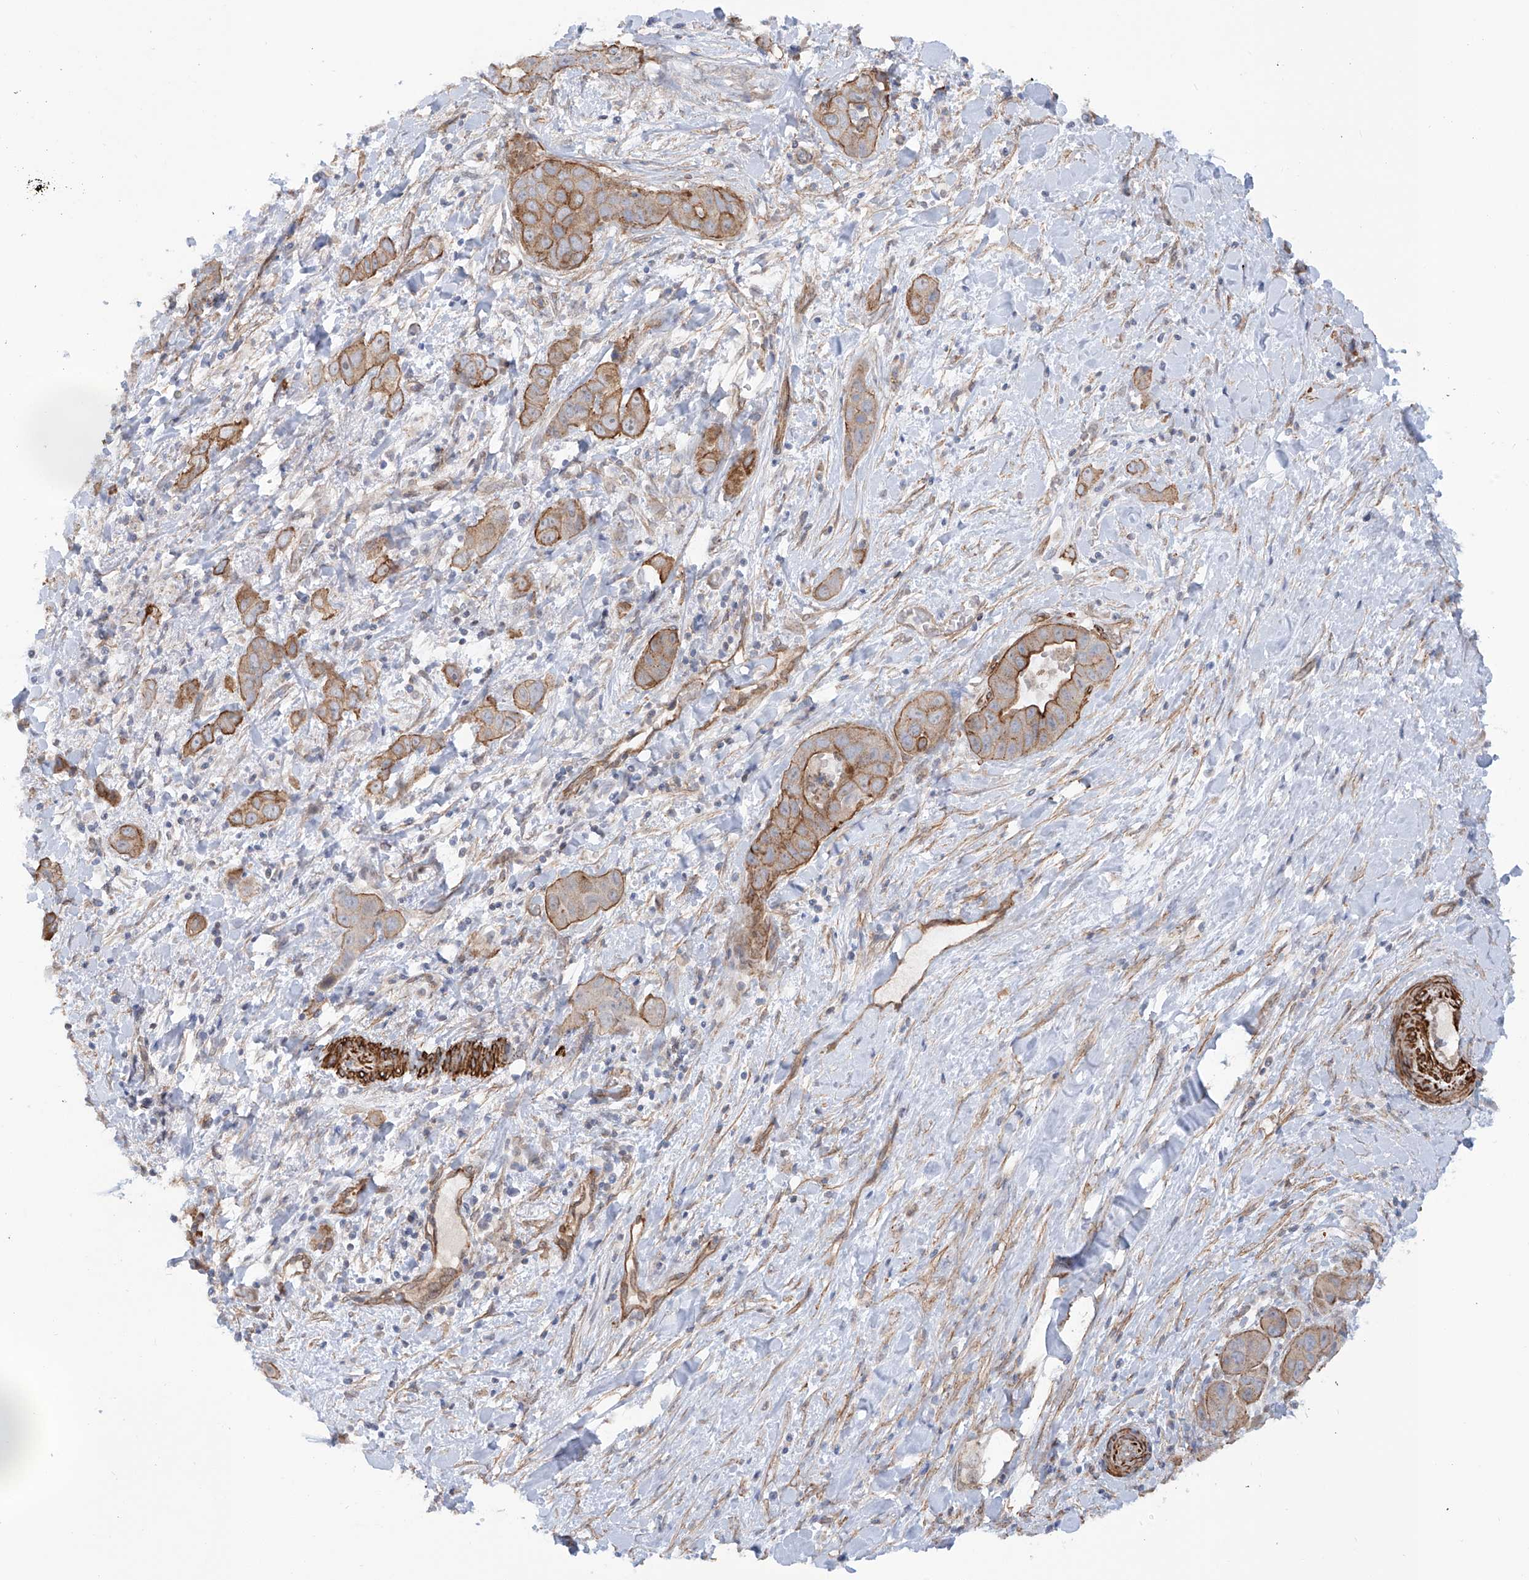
{"staining": {"intensity": "moderate", "quantity": ">75%", "location": "cytoplasmic/membranous"}, "tissue": "liver cancer", "cell_type": "Tumor cells", "image_type": "cancer", "snomed": [{"axis": "morphology", "description": "Cholangiocarcinoma"}, {"axis": "topography", "description": "Liver"}], "caption": "IHC staining of liver cancer, which shows medium levels of moderate cytoplasmic/membranous staining in approximately >75% of tumor cells indicating moderate cytoplasmic/membranous protein positivity. The staining was performed using DAB (3,3'-diaminobenzidine) (brown) for protein detection and nuclei were counterstained in hematoxylin (blue).", "gene": "ZNF490", "patient": {"sex": "female", "age": 52}}